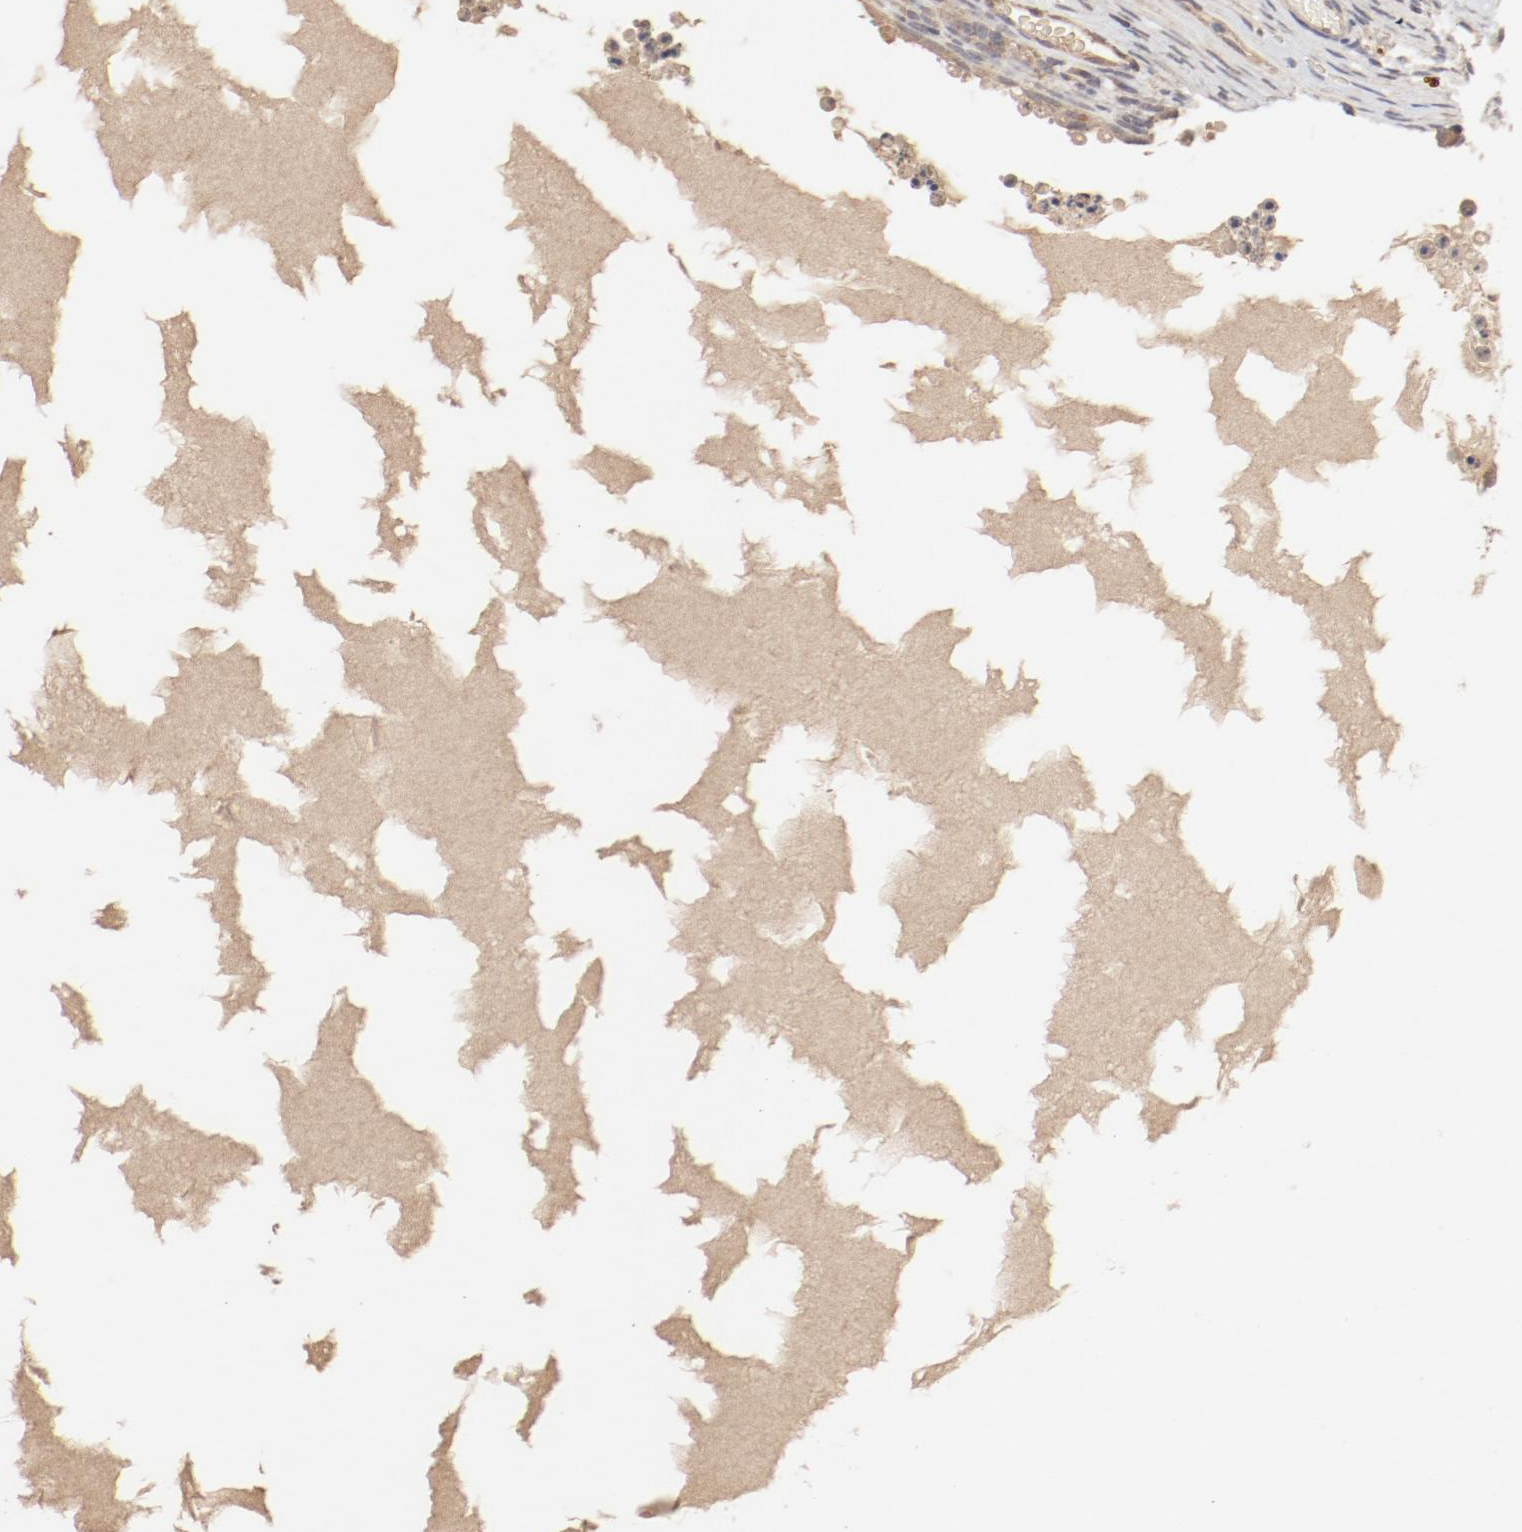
{"staining": {"intensity": "moderate", "quantity": "25%-75%", "location": "cytoplasmic/membranous,nuclear"}, "tissue": "ovary", "cell_type": "Ovarian stroma cells", "image_type": "normal", "snomed": [{"axis": "morphology", "description": "Normal tissue, NOS"}, {"axis": "topography", "description": "Ovary"}], "caption": "Immunohistochemical staining of unremarkable ovary reveals moderate cytoplasmic/membranous,nuclear protein expression in about 25%-75% of ovarian stroma cells. Ihc stains the protein in brown and the nuclei are stained blue.", "gene": "IL3RA", "patient": {"sex": "female", "age": 35}}